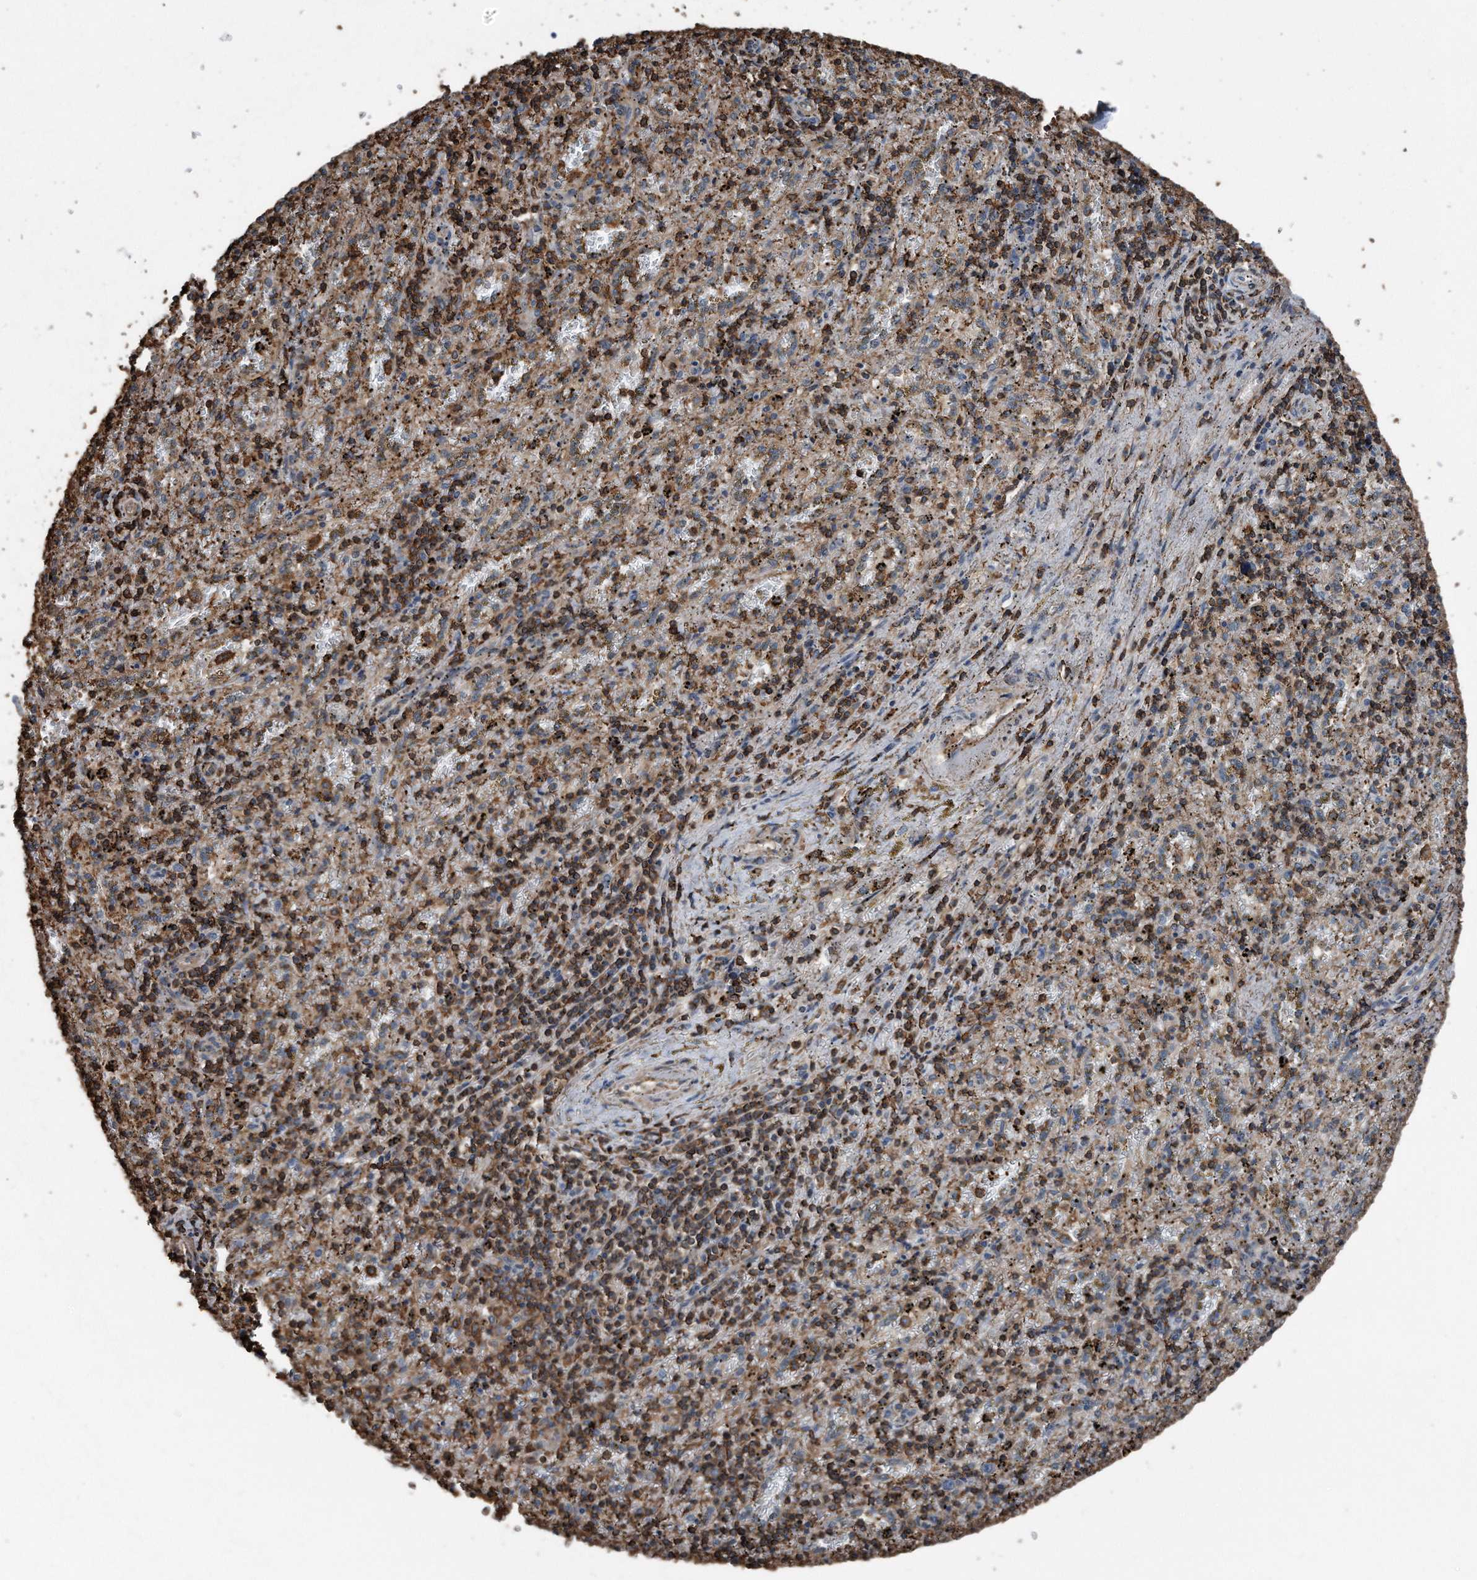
{"staining": {"intensity": "moderate", "quantity": ">75%", "location": "cytoplasmic/membranous"}, "tissue": "spleen", "cell_type": "Cells in red pulp", "image_type": "normal", "snomed": [{"axis": "morphology", "description": "Normal tissue, NOS"}, {"axis": "topography", "description": "Spleen"}], "caption": "Immunohistochemical staining of normal human spleen reveals moderate cytoplasmic/membranous protein expression in approximately >75% of cells in red pulp. (brown staining indicates protein expression, while blue staining denotes nuclei).", "gene": "RSPO3", "patient": {"sex": "male", "age": 11}}